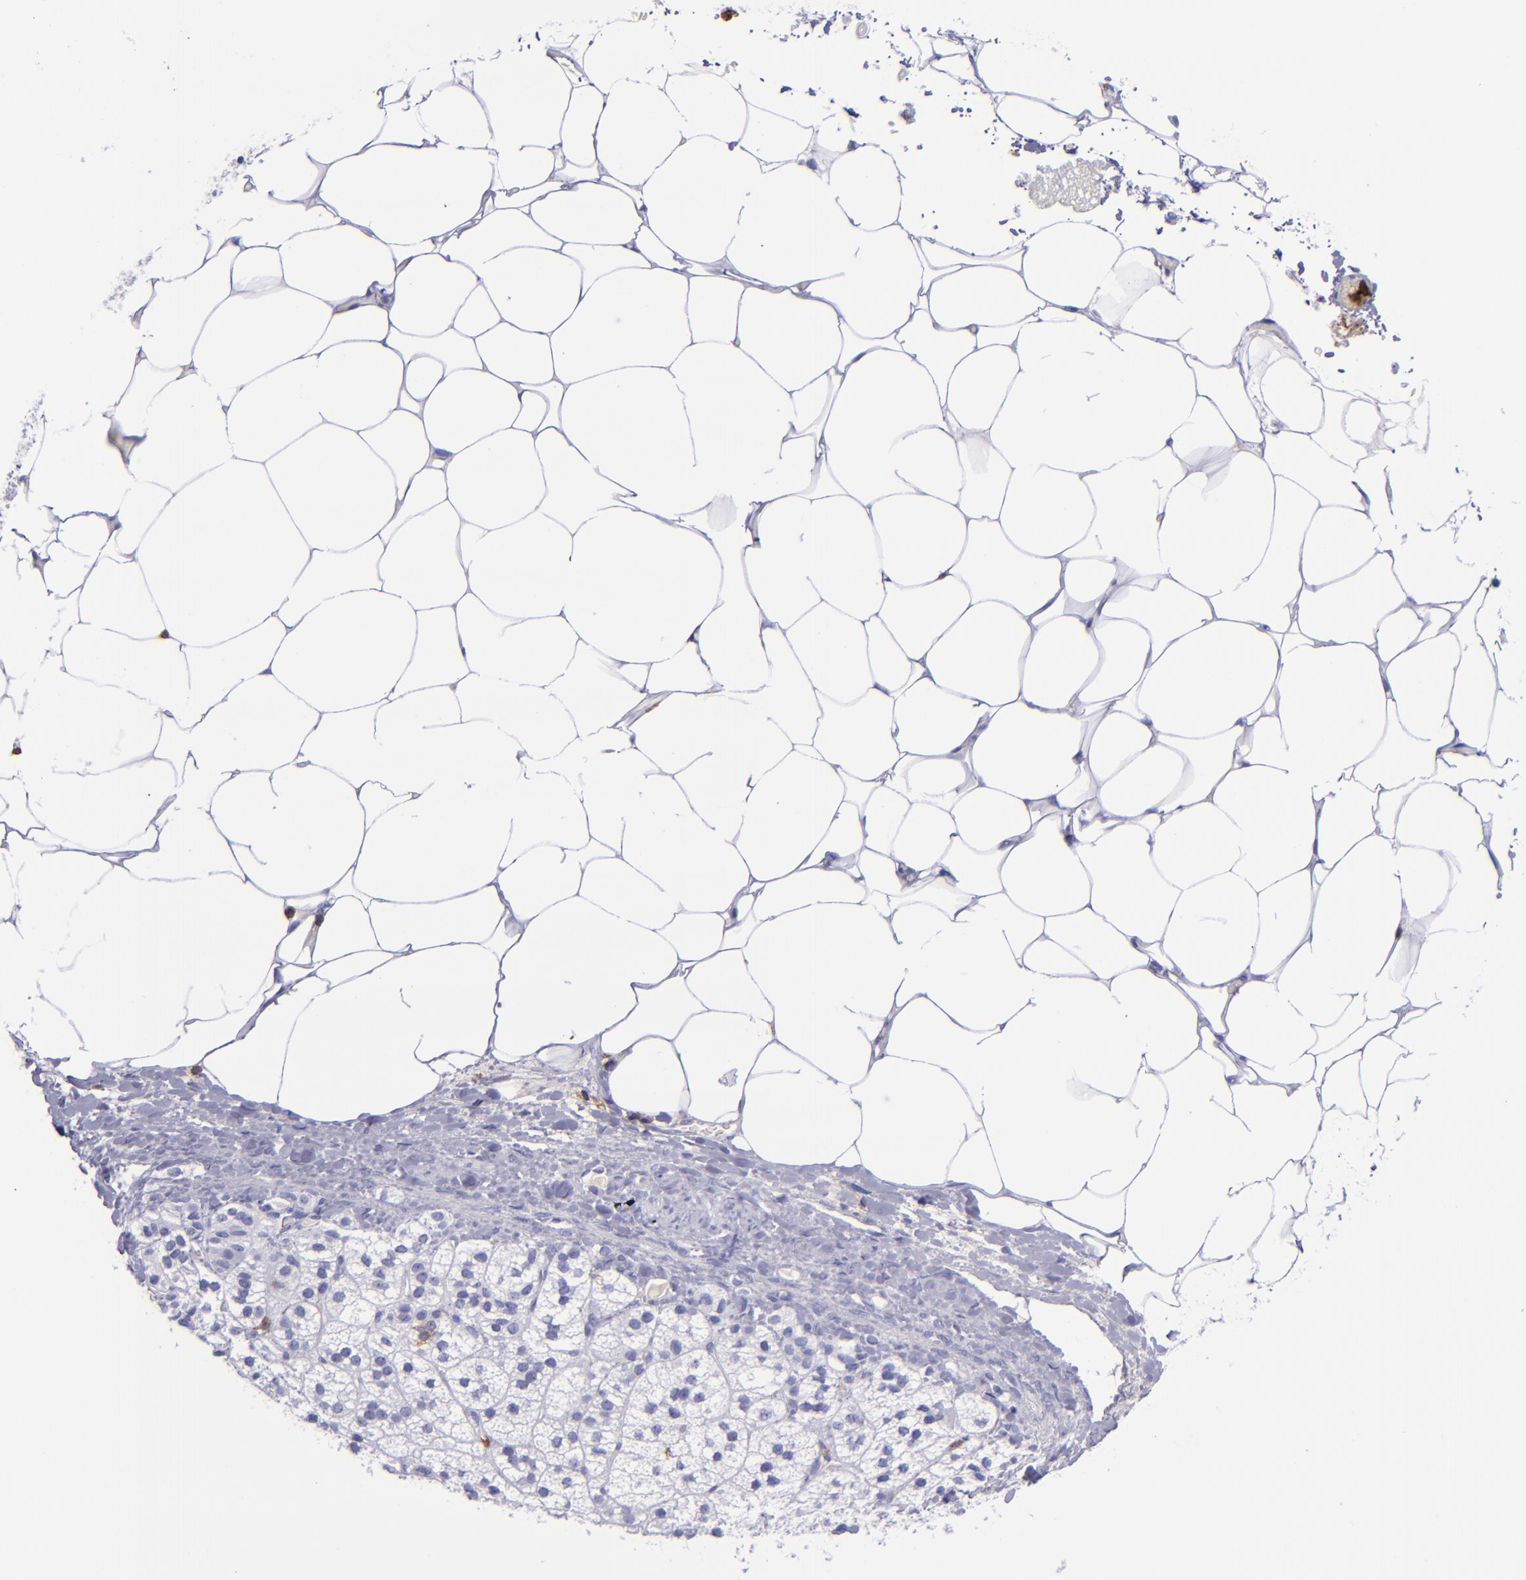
{"staining": {"intensity": "negative", "quantity": "none", "location": "none"}, "tissue": "adrenal gland", "cell_type": "Glandular cells", "image_type": "normal", "snomed": [{"axis": "morphology", "description": "Normal tissue, NOS"}, {"axis": "topography", "description": "Adrenal gland"}], "caption": "This is an IHC image of benign adrenal gland. There is no expression in glandular cells.", "gene": "ICAM3", "patient": {"sex": "male", "age": 35}}